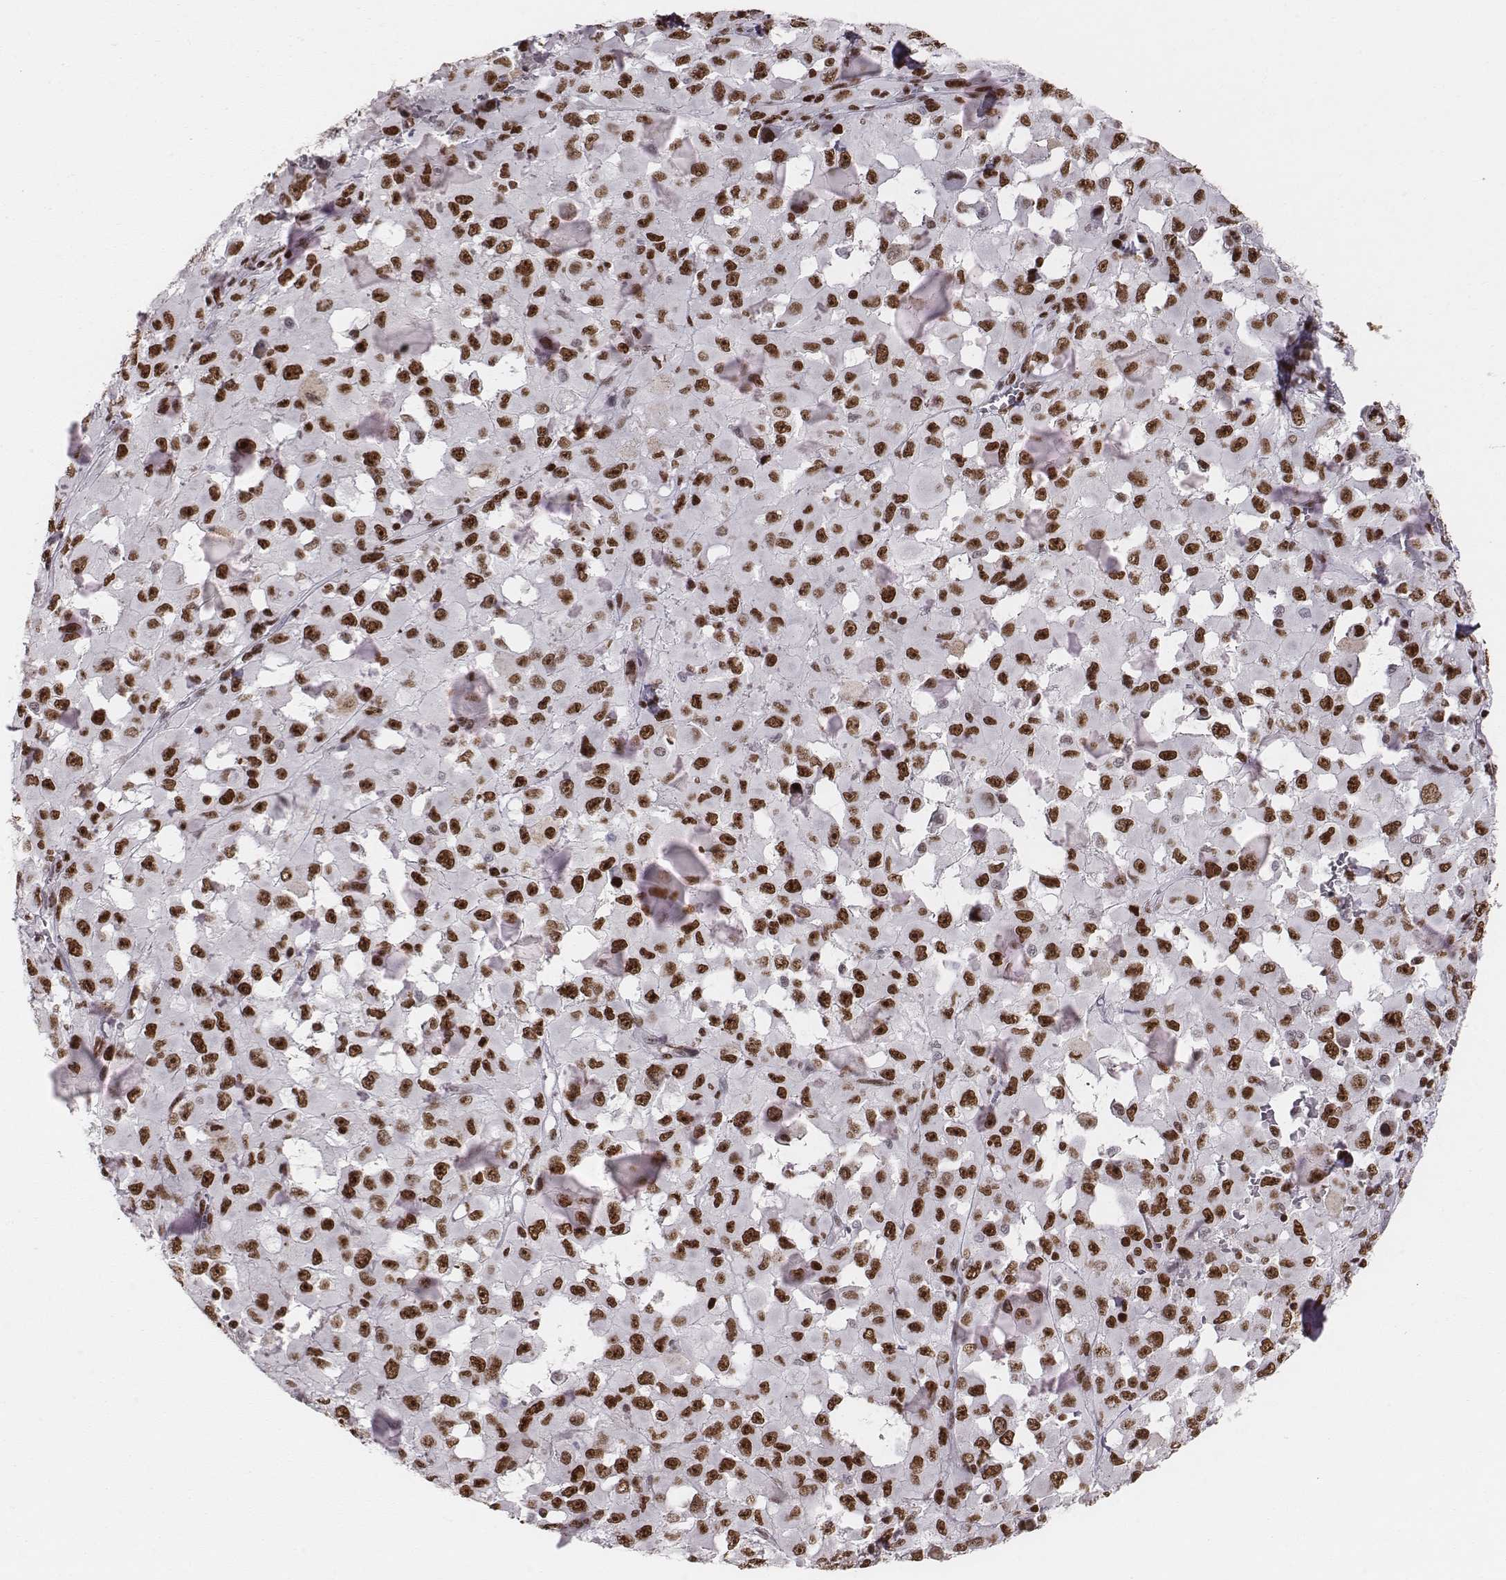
{"staining": {"intensity": "strong", "quantity": ">75%", "location": "nuclear"}, "tissue": "melanoma", "cell_type": "Tumor cells", "image_type": "cancer", "snomed": [{"axis": "morphology", "description": "Malignant melanoma, Metastatic site"}, {"axis": "topography", "description": "Lymph node"}], "caption": "Melanoma tissue reveals strong nuclear staining in about >75% of tumor cells, visualized by immunohistochemistry.", "gene": "PARP1", "patient": {"sex": "male", "age": 50}}